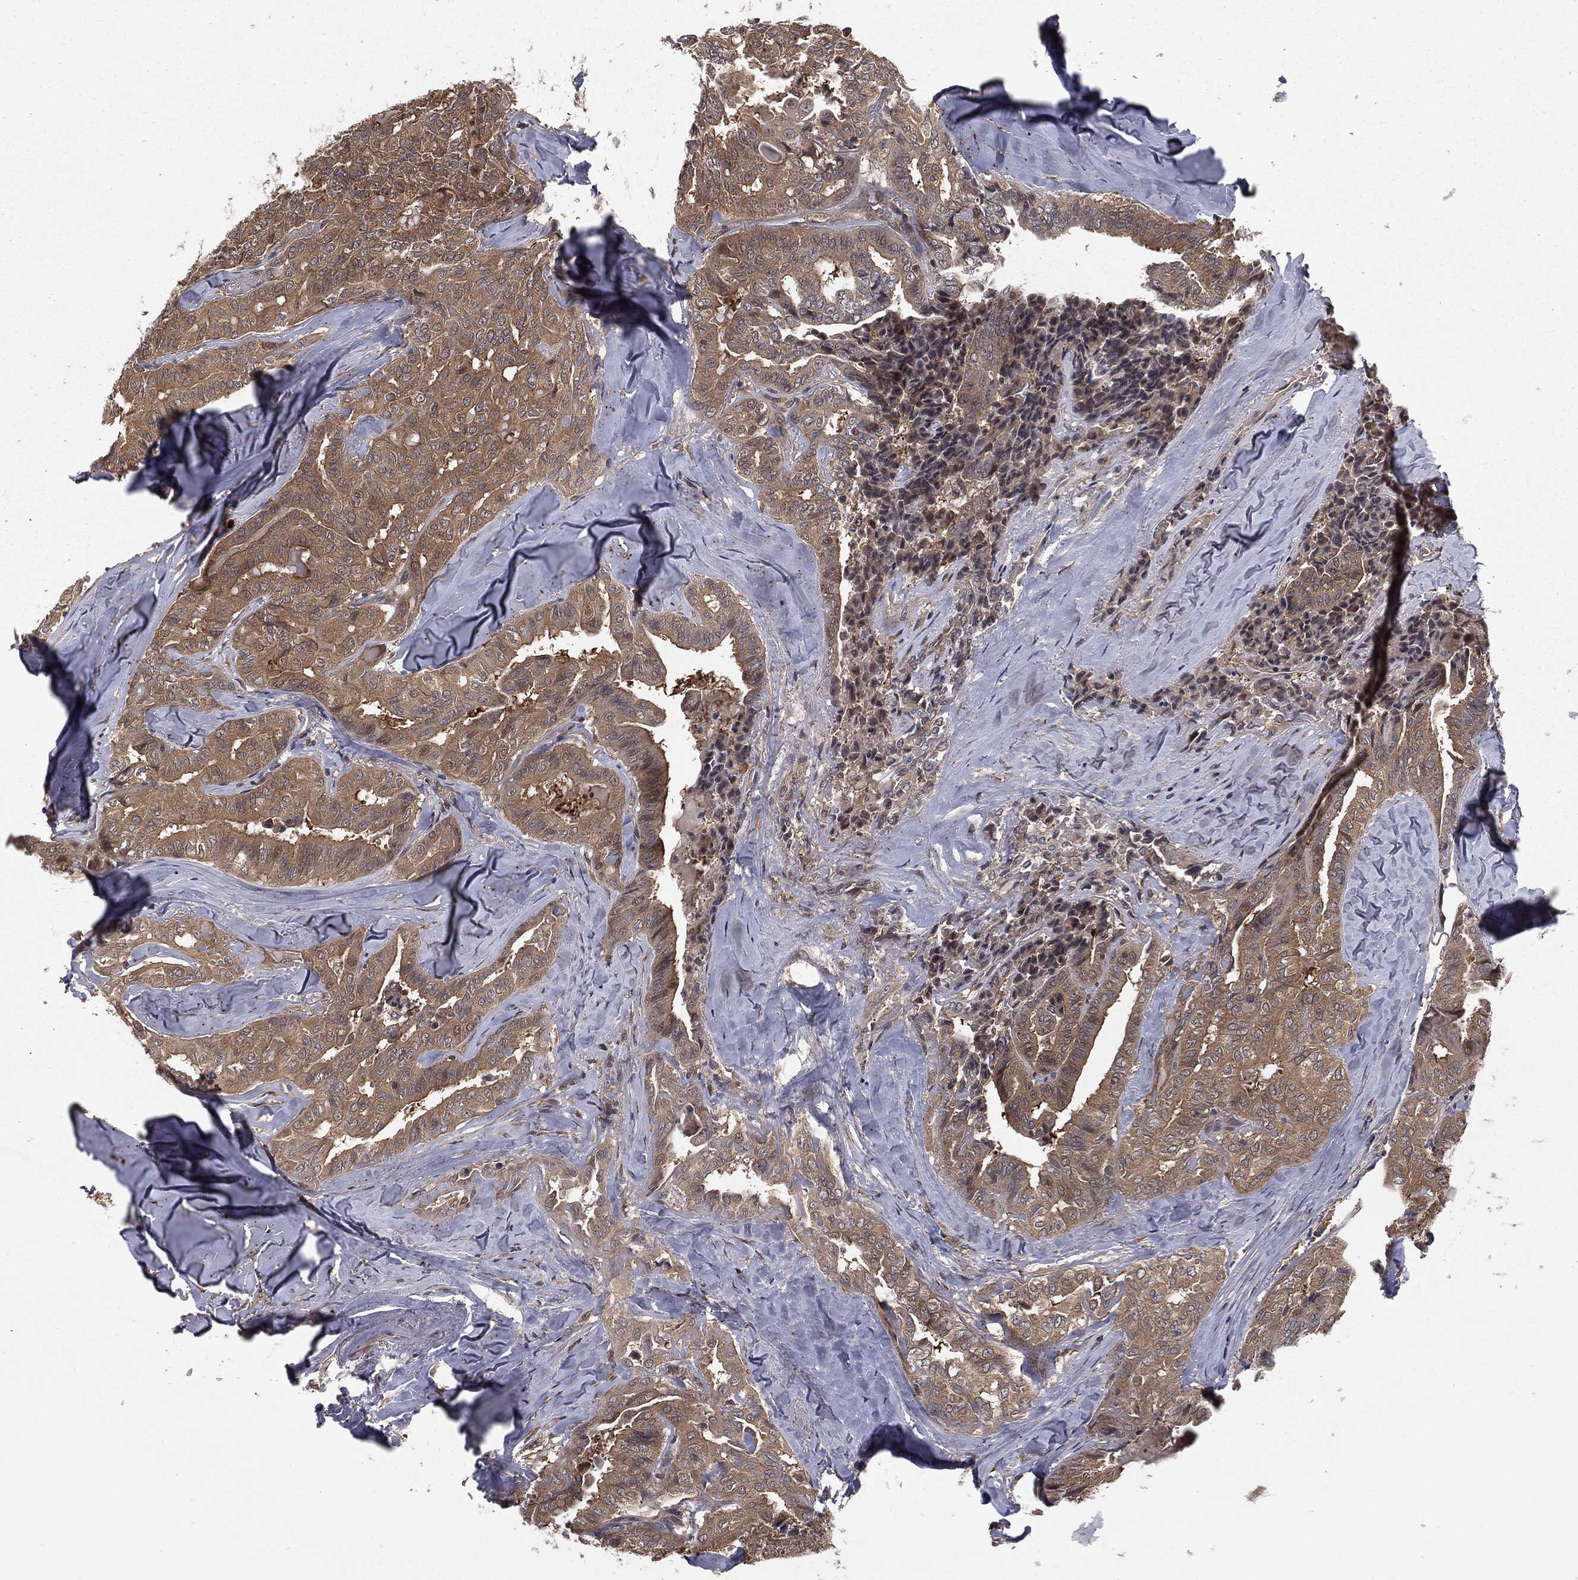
{"staining": {"intensity": "weak", "quantity": ">75%", "location": "cytoplasmic/membranous"}, "tissue": "thyroid cancer", "cell_type": "Tumor cells", "image_type": "cancer", "snomed": [{"axis": "morphology", "description": "Papillary adenocarcinoma, NOS"}, {"axis": "topography", "description": "Thyroid gland"}], "caption": "This is a micrograph of immunohistochemistry staining of thyroid papillary adenocarcinoma, which shows weak positivity in the cytoplasmic/membranous of tumor cells.", "gene": "FBXO7", "patient": {"sex": "female", "age": 68}}